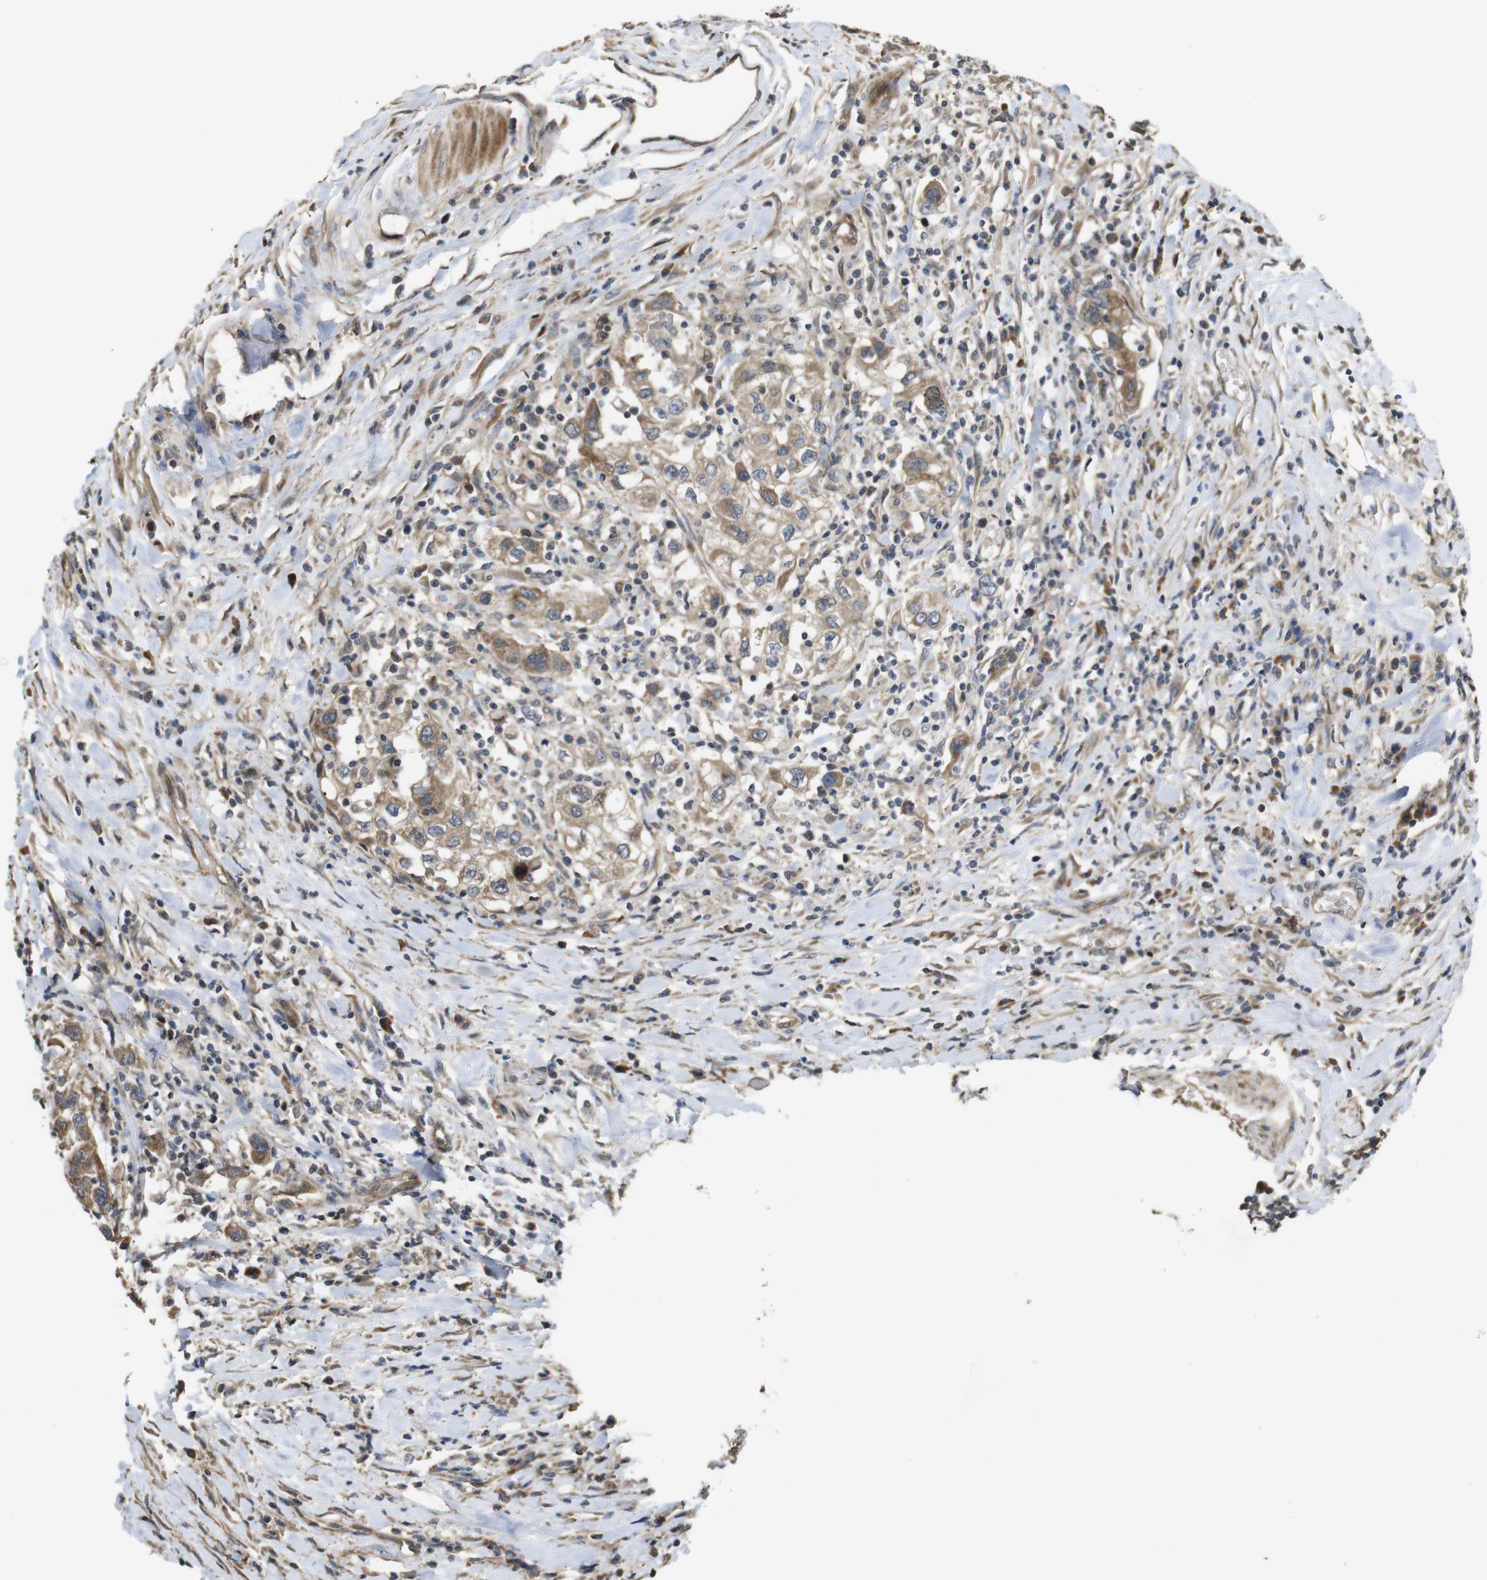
{"staining": {"intensity": "moderate", "quantity": ">75%", "location": "cytoplasmic/membranous"}, "tissue": "urothelial cancer", "cell_type": "Tumor cells", "image_type": "cancer", "snomed": [{"axis": "morphology", "description": "Urothelial carcinoma, High grade"}, {"axis": "topography", "description": "Urinary bladder"}], "caption": "A brown stain labels moderate cytoplasmic/membranous expression of a protein in human urothelial carcinoma (high-grade) tumor cells.", "gene": "PCDHB10", "patient": {"sex": "female", "age": 80}}